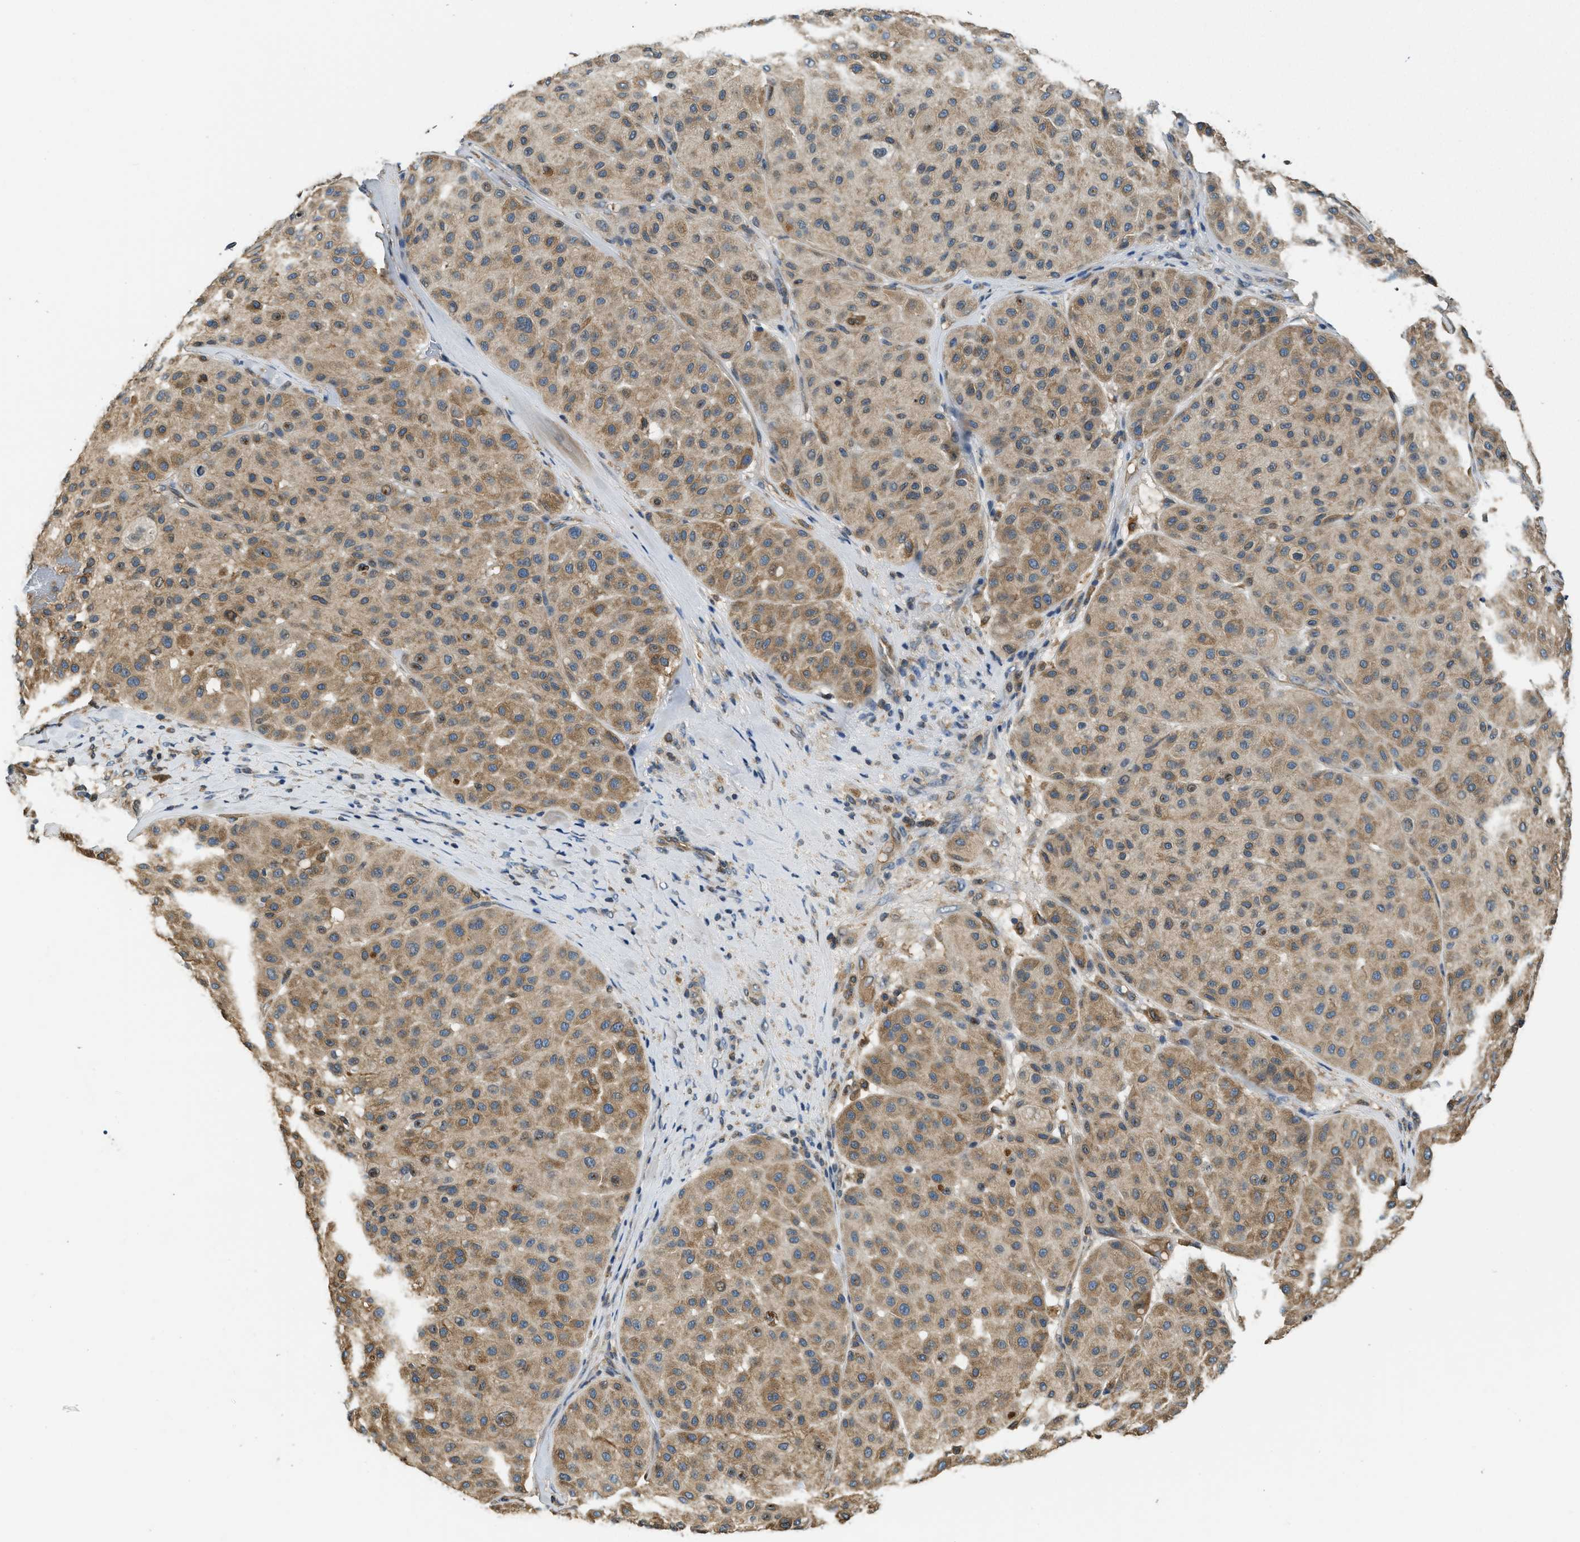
{"staining": {"intensity": "moderate", "quantity": ">75%", "location": "cytoplasmic/membranous"}, "tissue": "melanoma", "cell_type": "Tumor cells", "image_type": "cancer", "snomed": [{"axis": "morphology", "description": "Normal tissue, NOS"}, {"axis": "morphology", "description": "Malignant melanoma, Metastatic site"}, {"axis": "topography", "description": "Skin"}], "caption": "A brown stain highlights moderate cytoplasmic/membranous positivity of a protein in human melanoma tumor cells. (DAB (3,3'-diaminobenzidine) IHC with brightfield microscopy, high magnification).", "gene": "BCAP31", "patient": {"sex": "male", "age": 41}}